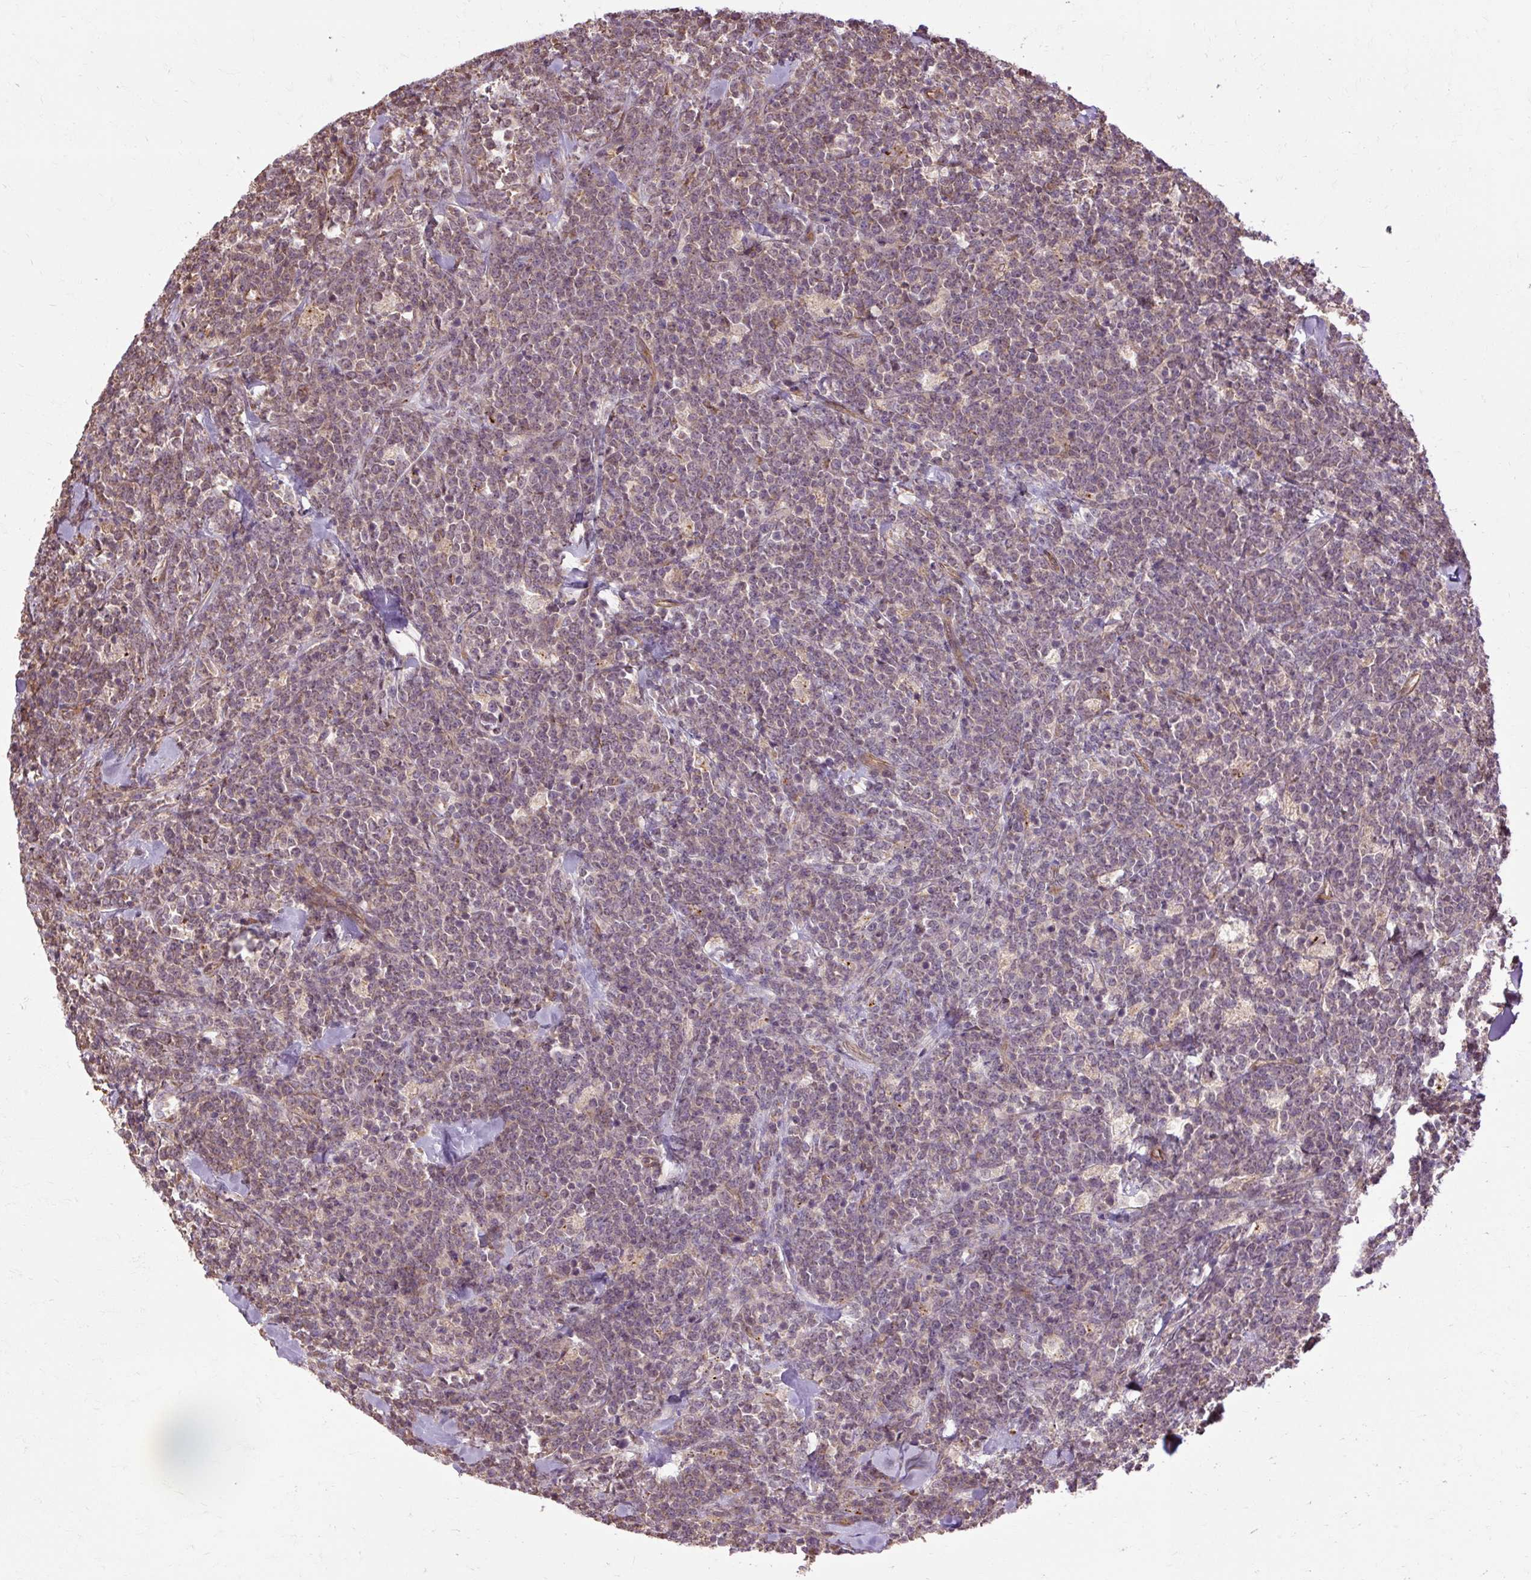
{"staining": {"intensity": "weak", "quantity": ">75%", "location": "cytoplasmic/membranous"}, "tissue": "lymphoma", "cell_type": "Tumor cells", "image_type": "cancer", "snomed": [{"axis": "morphology", "description": "Malignant lymphoma, non-Hodgkin's type, High grade"}, {"axis": "topography", "description": "Small intestine"}, {"axis": "topography", "description": "Colon"}], "caption": "Weak cytoplasmic/membranous protein positivity is present in about >75% of tumor cells in lymphoma.", "gene": "FLRT1", "patient": {"sex": "male", "age": 8}}